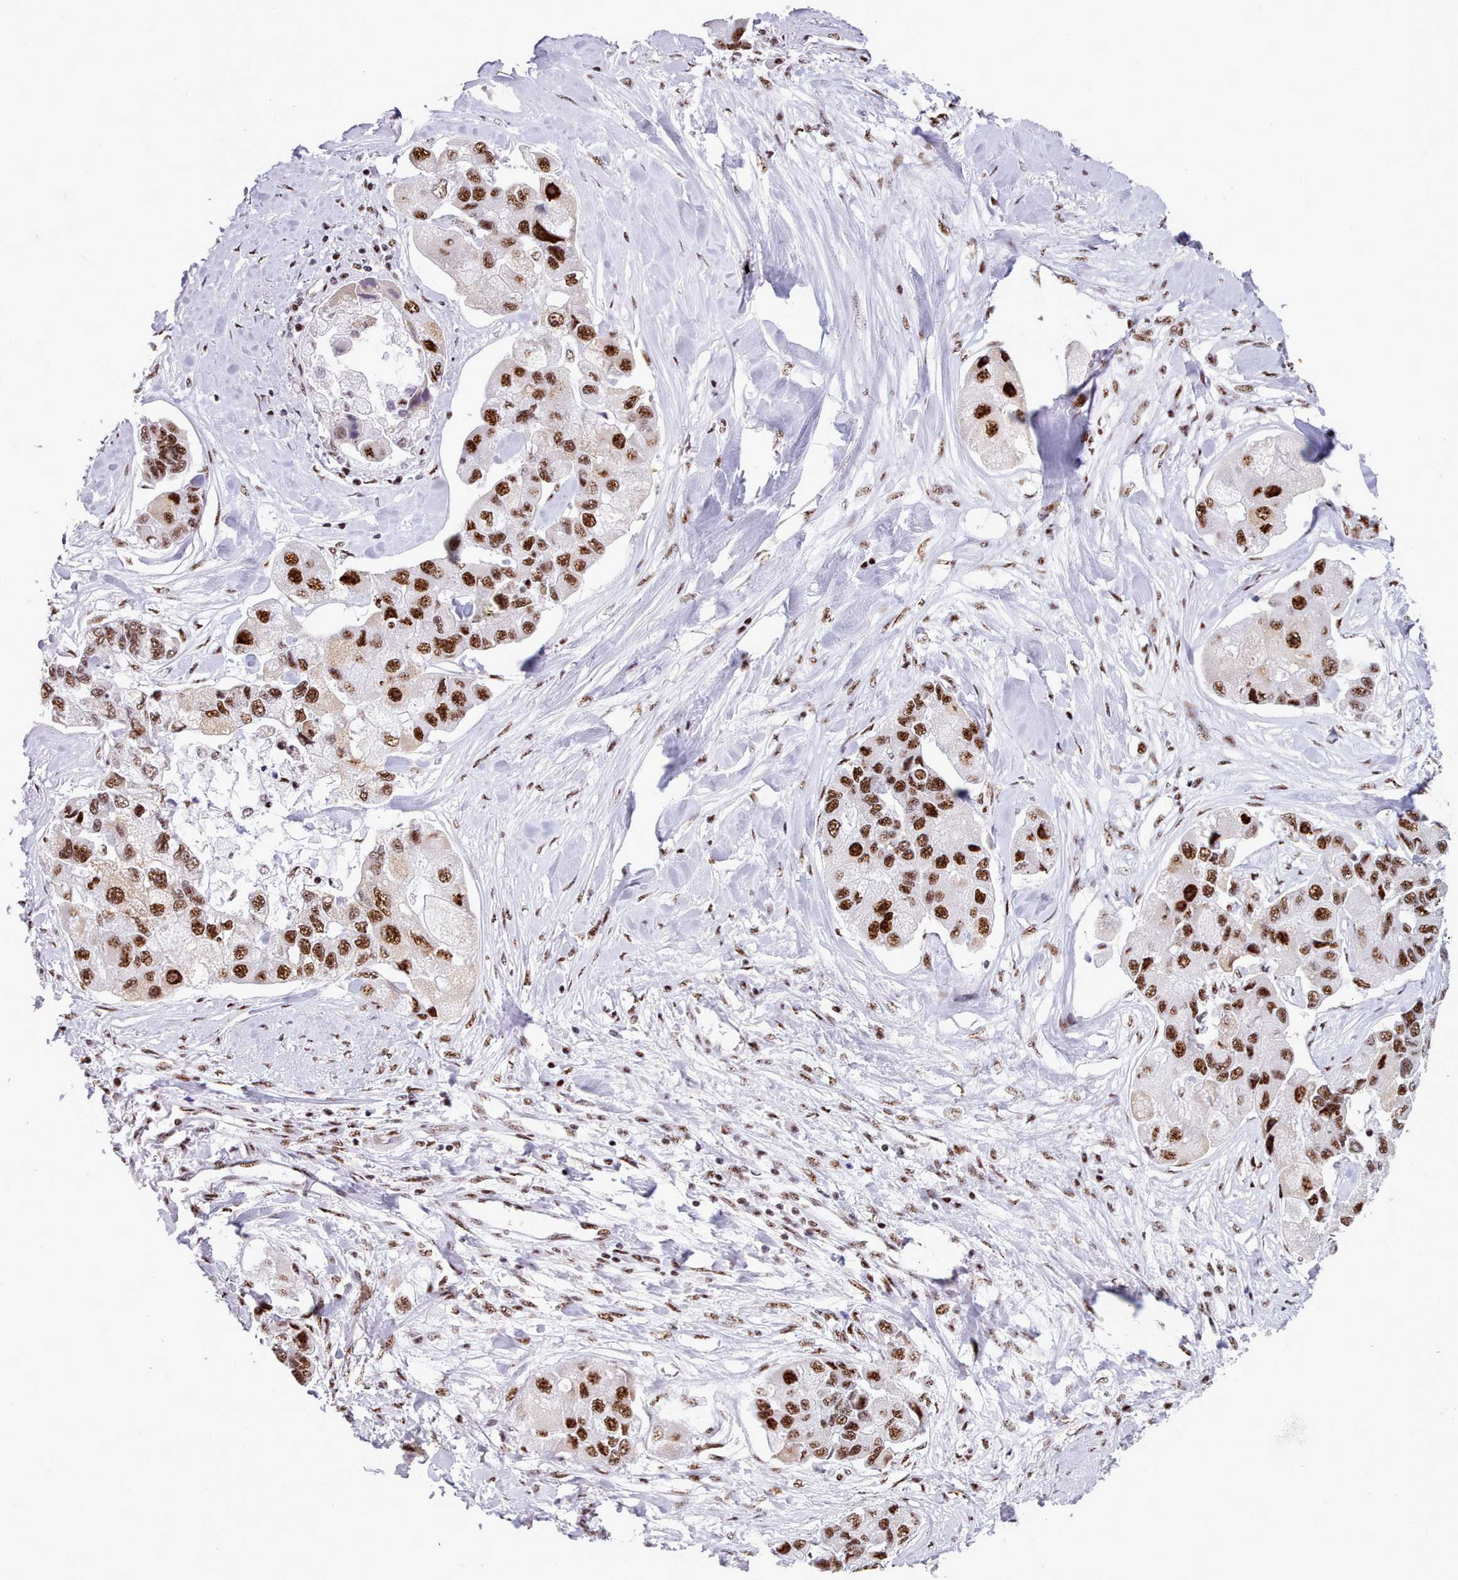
{"staining": {"intensity": "strong", "quantity": ">75%", "location": "nuclear"}, "tissue": "lung cancer", "cell_type": "Tumor cells", "image_type": "cancer", "snomed": [{"axis": "morphology", "description": "Adenocarcinoma, NOS"}, {"axis": "topography", "description": "Lung"}], "caption": "A brown stain highlights strong nuclear staining of a protein in lung cancer (adenocarcinoma) tumor cells.", "gene": "TMEM35B", "patient": {"sex": "female", "age": 54}}